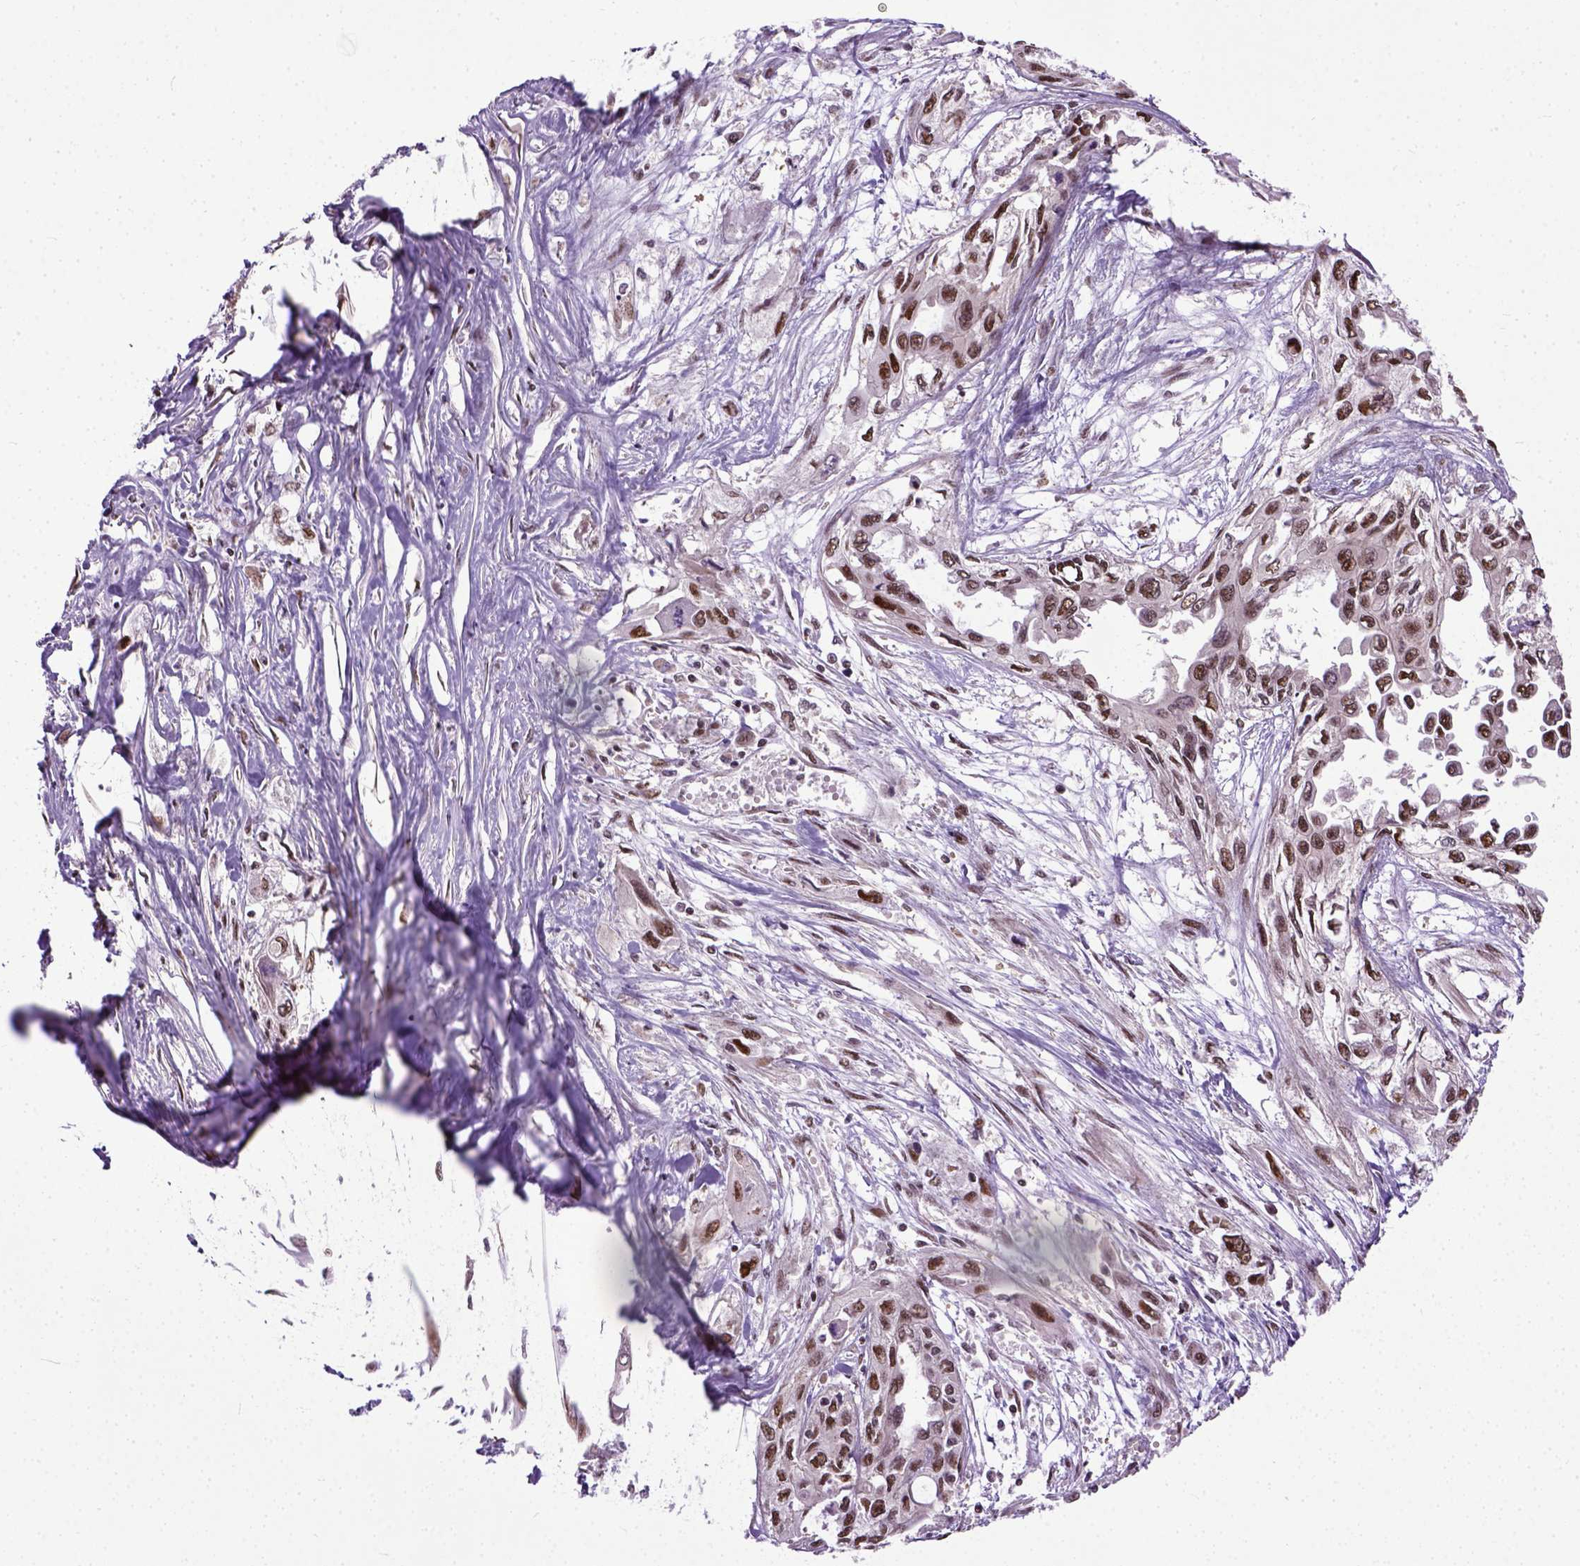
{"staining": {"intensity": "strong", "quantity": ">75%", "location": "nuclear"}, "tissue": "pancreatic cancer", "cell_type": "Tumor cells", "image_type": "cancer", "snomed": [{"axis": "morphology", "description": "Adenocarcinoma, NOS"}, {"axis": "topography", "description": "Pancreas"}], "caption": "IHC (DAB (3,3'-diaminobenzidine)) staining of human pancreatic adenocarcinoma reveals strong nuclear protein positivity in approximately >75% of tumor cells. Nuclei are stained in blue.", "gene": "UBA3", "patient": {"sex": "female", "age": 55}}